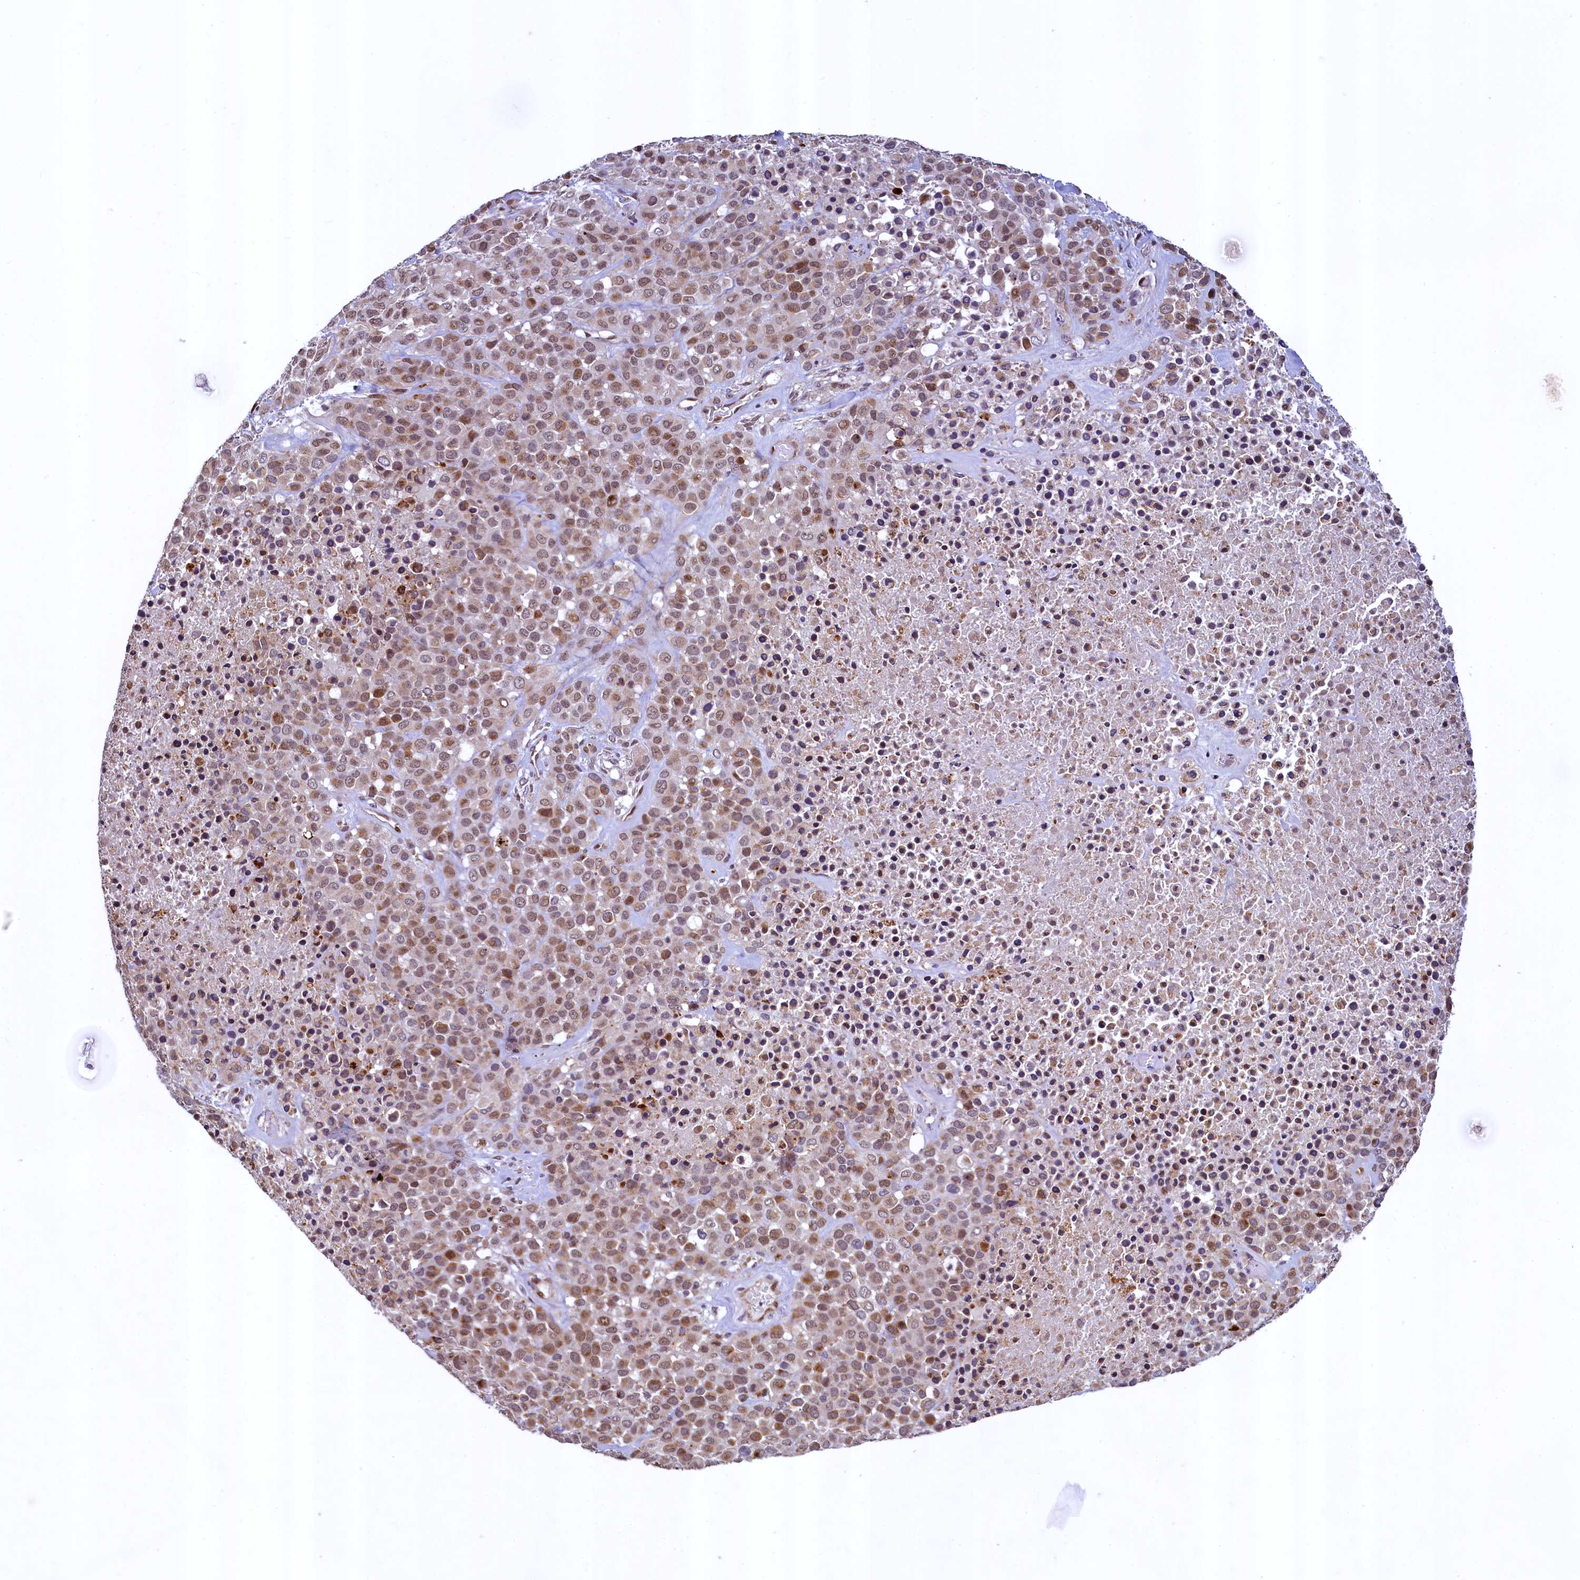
{"staining": {"intensity": "moderate", "quantity": ">75%", "location": "cytoplasmic/membranous,nuclear"}, "tissue": "melanoma", "cell_type": "Tumor cells", "image_type": "cancer", "snomed": [{"axis": "morphology", "description": "Malignant melanoma, Metastatic site"}, {"axis": "topography", "description": "Skin"}], "caption": "Malignant melanoma (metastatic site) stained with a protein marker exhibits moderate staining in tumor cells.", "gene": "ZNF577", "patient": {"sex": "female", "age": 81}}